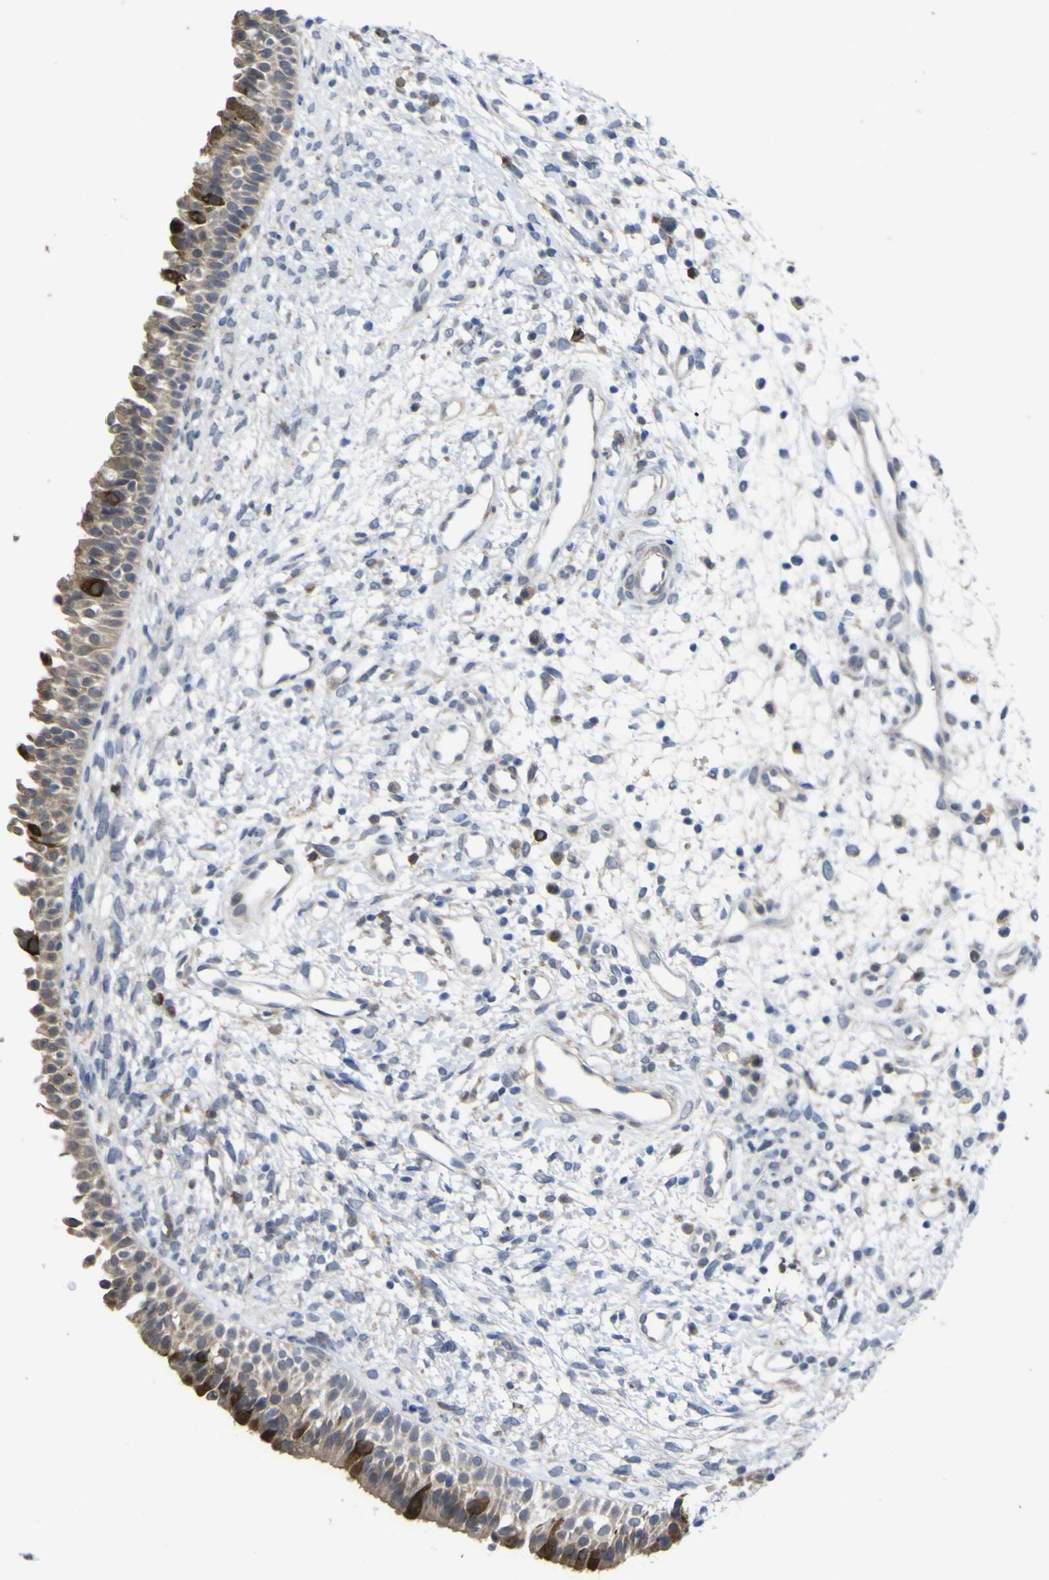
{"staining": {"intensity": "moderate", "quantity": ">75%", "location": "cytoplasmic/membranous"}, "tissue": "nasopharynx", "cell_type": "Respiratory epithelial cells", "image_type": "normal", "snomed": [{"axis": "morphology", "description": "Normal tissue, NOS"}, {"axis": "topography", "description": "Nasopharynx"}], "caption": "Human nasopharynx stained for a protein (brown) demonstrates moderate cytoplasmic/membranous positive staining in approximately >75% of respiratory epithelial cells.", "gene": "TNFRSF11A", "patient": {"sex": "male", "age": 22}}